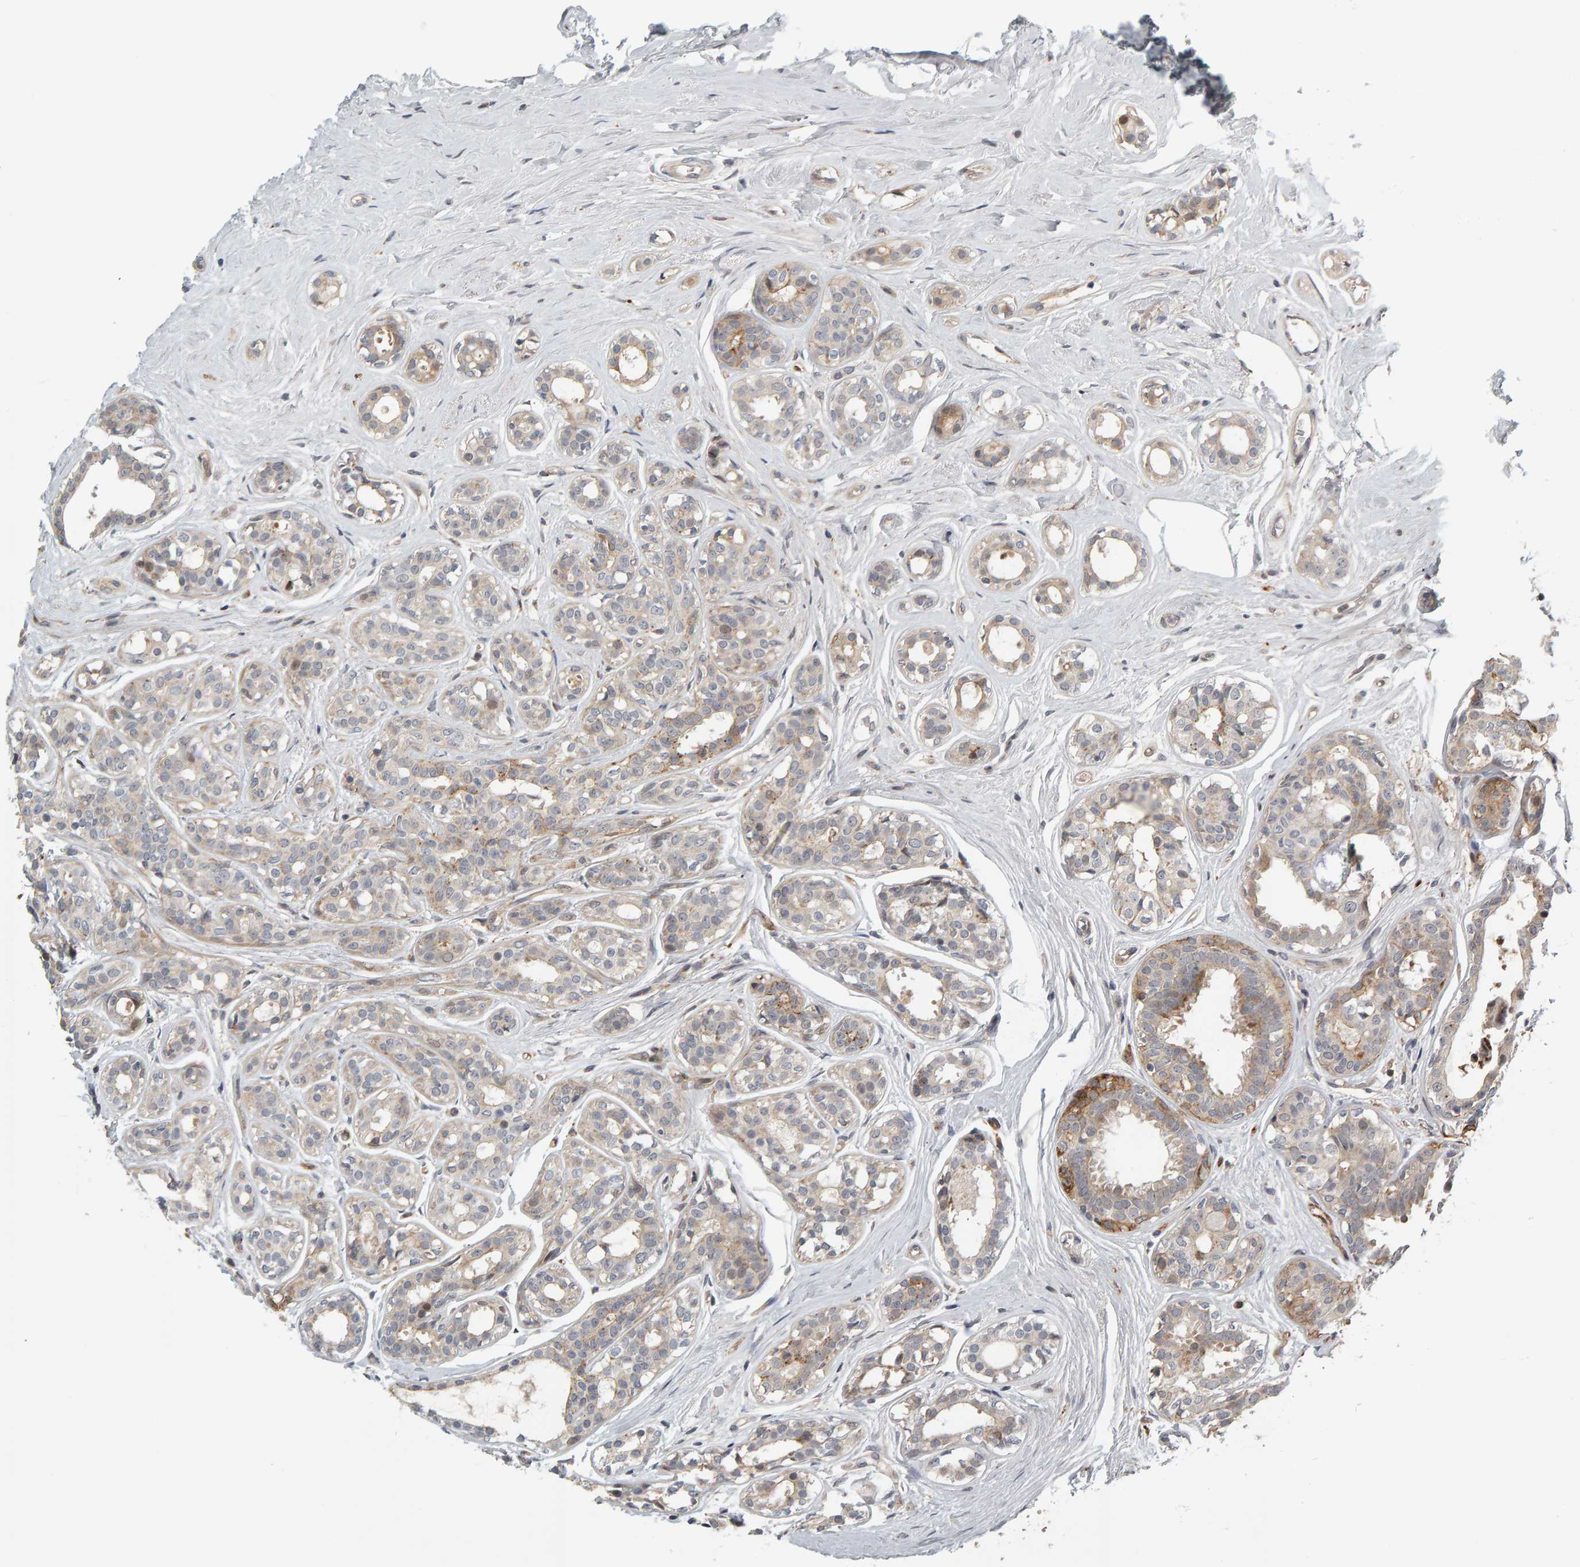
{"staining": {"intensity": "weak", "quantity": "<25%", "location": "cytoplasmic/membranous"}, "tissue": "breast cancer", "cell_type": "Tumor cells", "image_type": "cancer", "snomed": [{"axis": "morphology", "description": "Duct carcinoma"}, {"axis": "topography", "description": "Breast"}], "caption": "The IHC micrograph has no significant expression in tumor cells of breast cancer (infiltrating ductal carcinoma) tissue.", "gene": "ZNF160", "patient": {"sex": "female", "age": 55}}